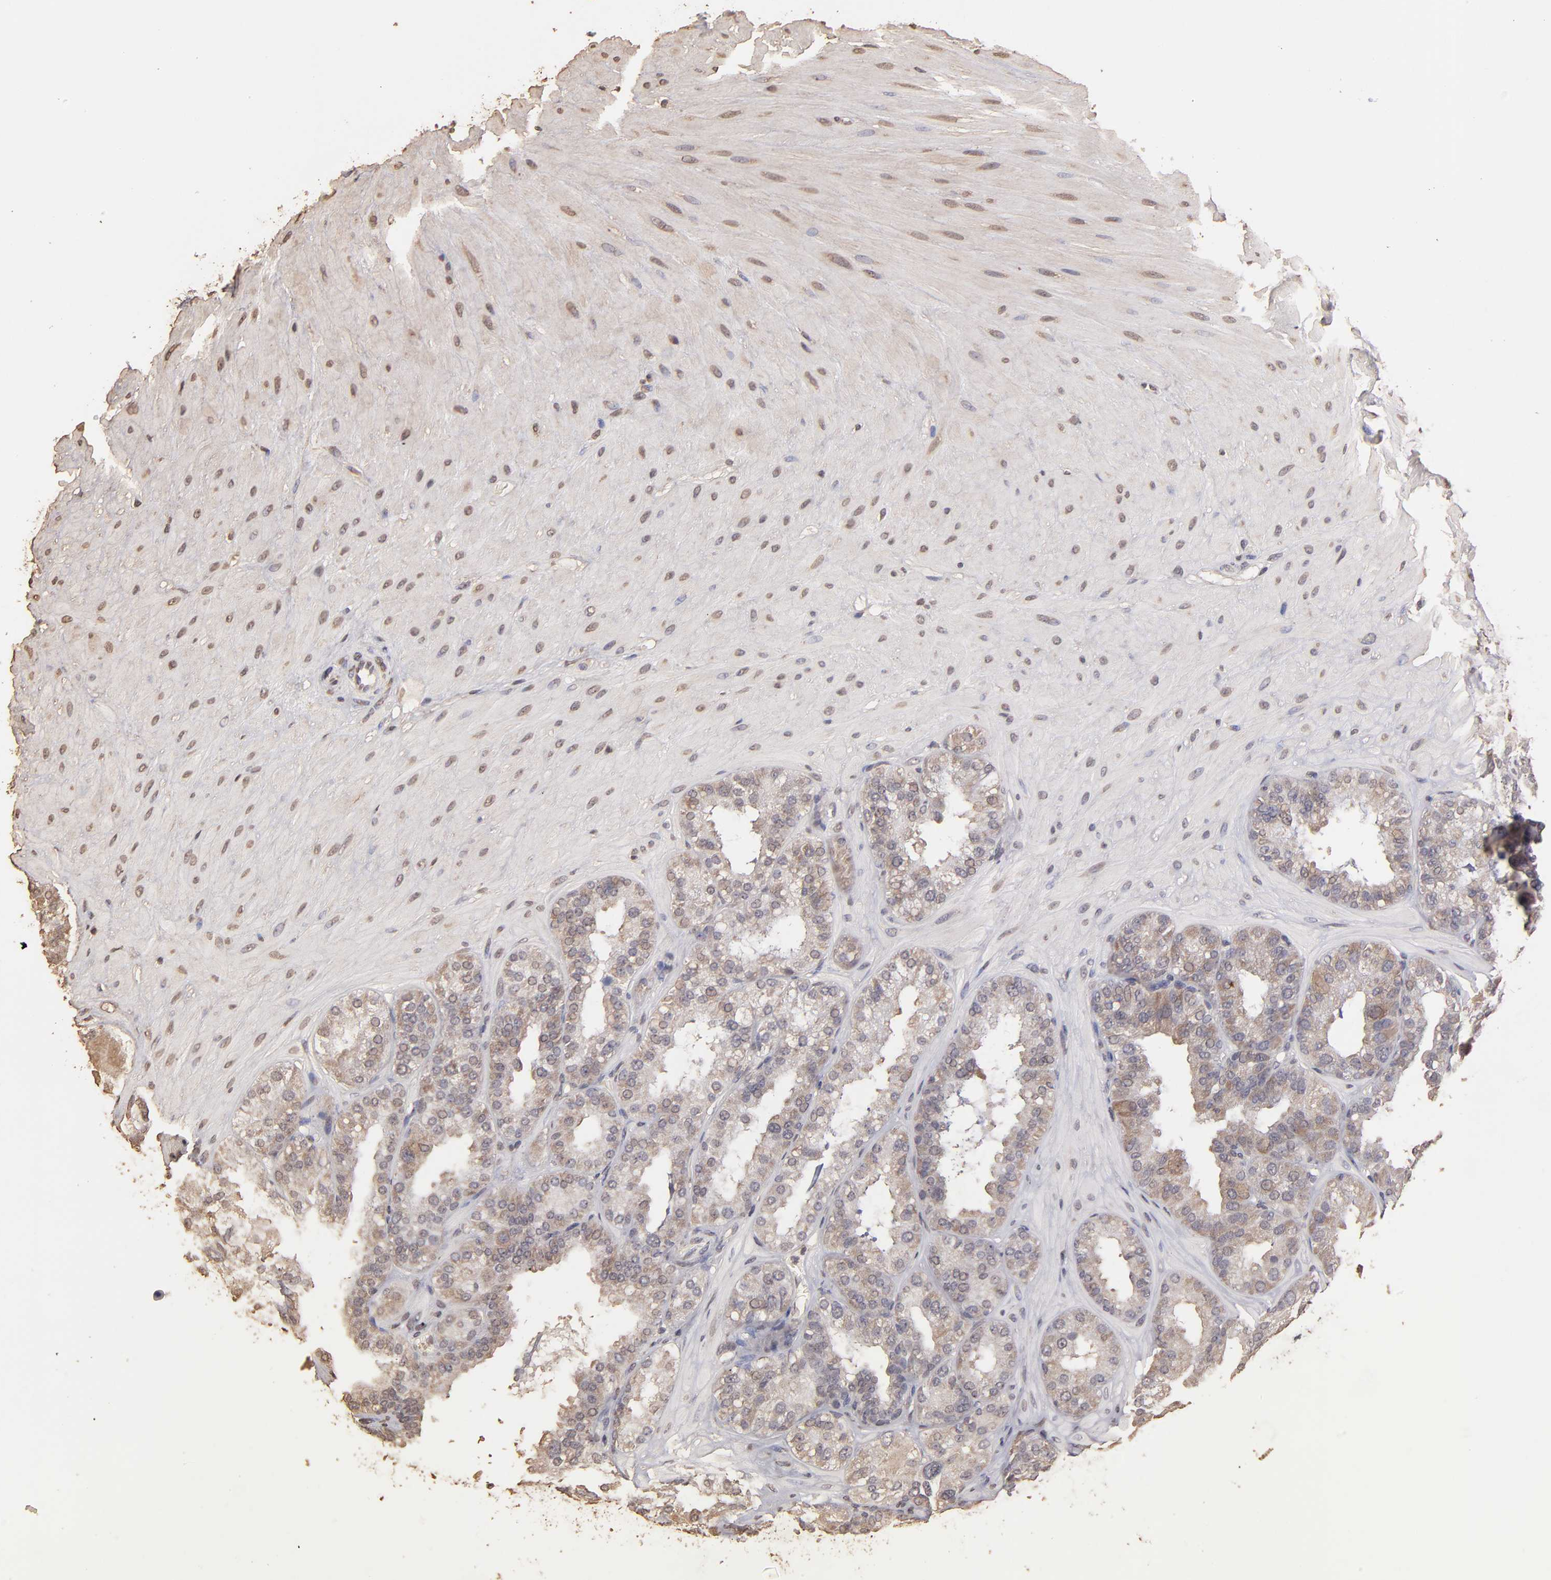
{"staining": {"intensity": "weak", "quantity": "25%-75%", "location": "cytoplasmic/membranous"}, "tissue": "seminal vesicle", "cell_type": "Glandular cells", "image_type": "normal", "snomed": [{"axis": "morphology", "description": "Normal tissue, NOS"}, {"axis": "topography", "description": "Prostate"}, {"axis": "topography", "description": "Seminal veicle"}], "caption": "Weak cytoplasmic/membranous protein staining is present in about 25%-75% of glandular cells in seminal vesicle.", "gene": "OPHN1", "patient": {"sex": "male", "age": 51}}